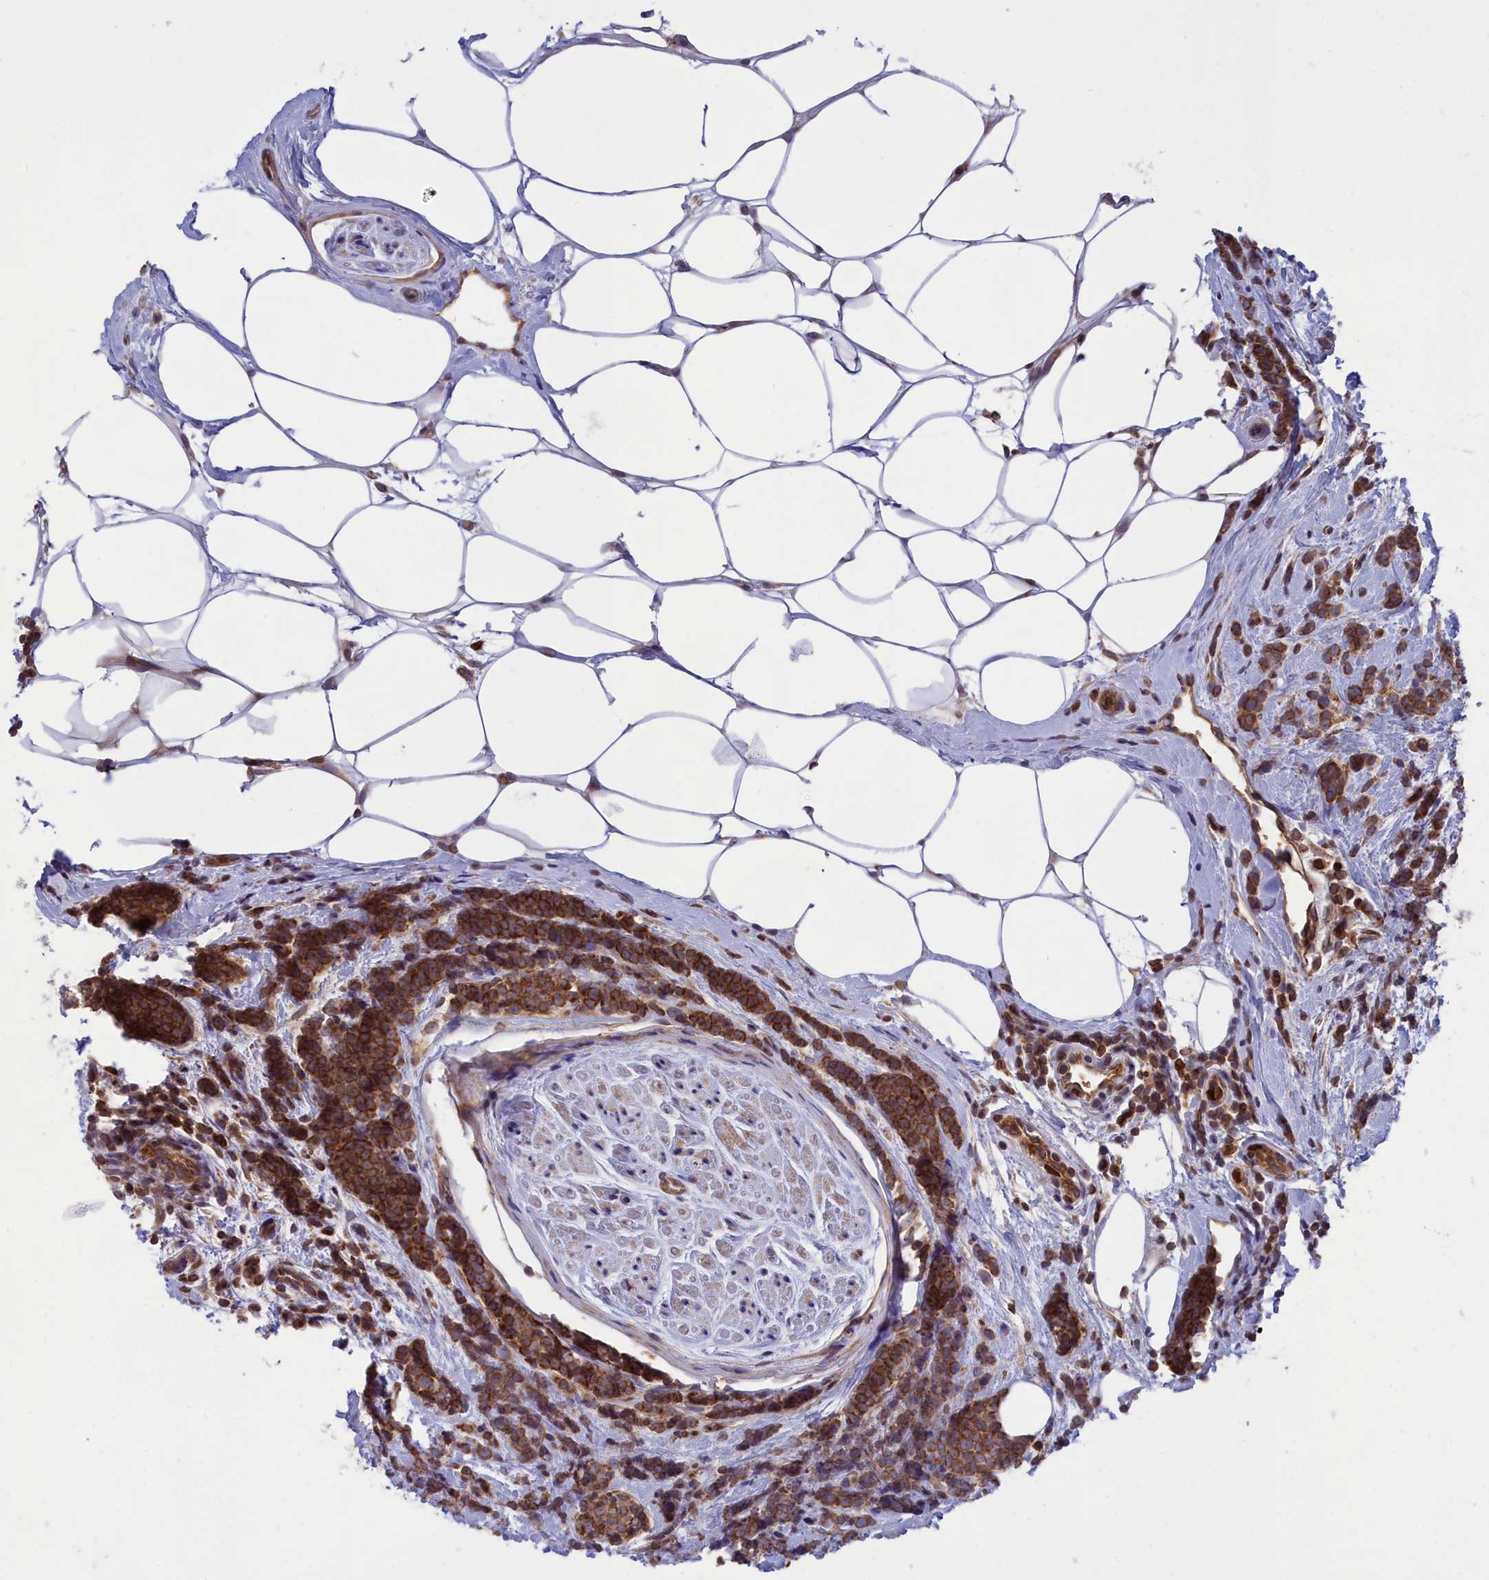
{"staining": {"intensity": "strong", "quantity": ">75%", "location": "cytoplasmic/membranous"}, "tissue": "breast cancer", "cell_type": "Tumor cells", "image_type": "cancer", "snomed": [{"axis": "morphology", "description": "Lobular carcinoma"}, {"axis": "topography", "description": "Breast"}], "caption": "Breast lobular carcinoma stained with a protein marker exhibits strong staining in tumor cells.", "gene": "PKHD1L1", "patient": {"sex": "female", "age": 58}}